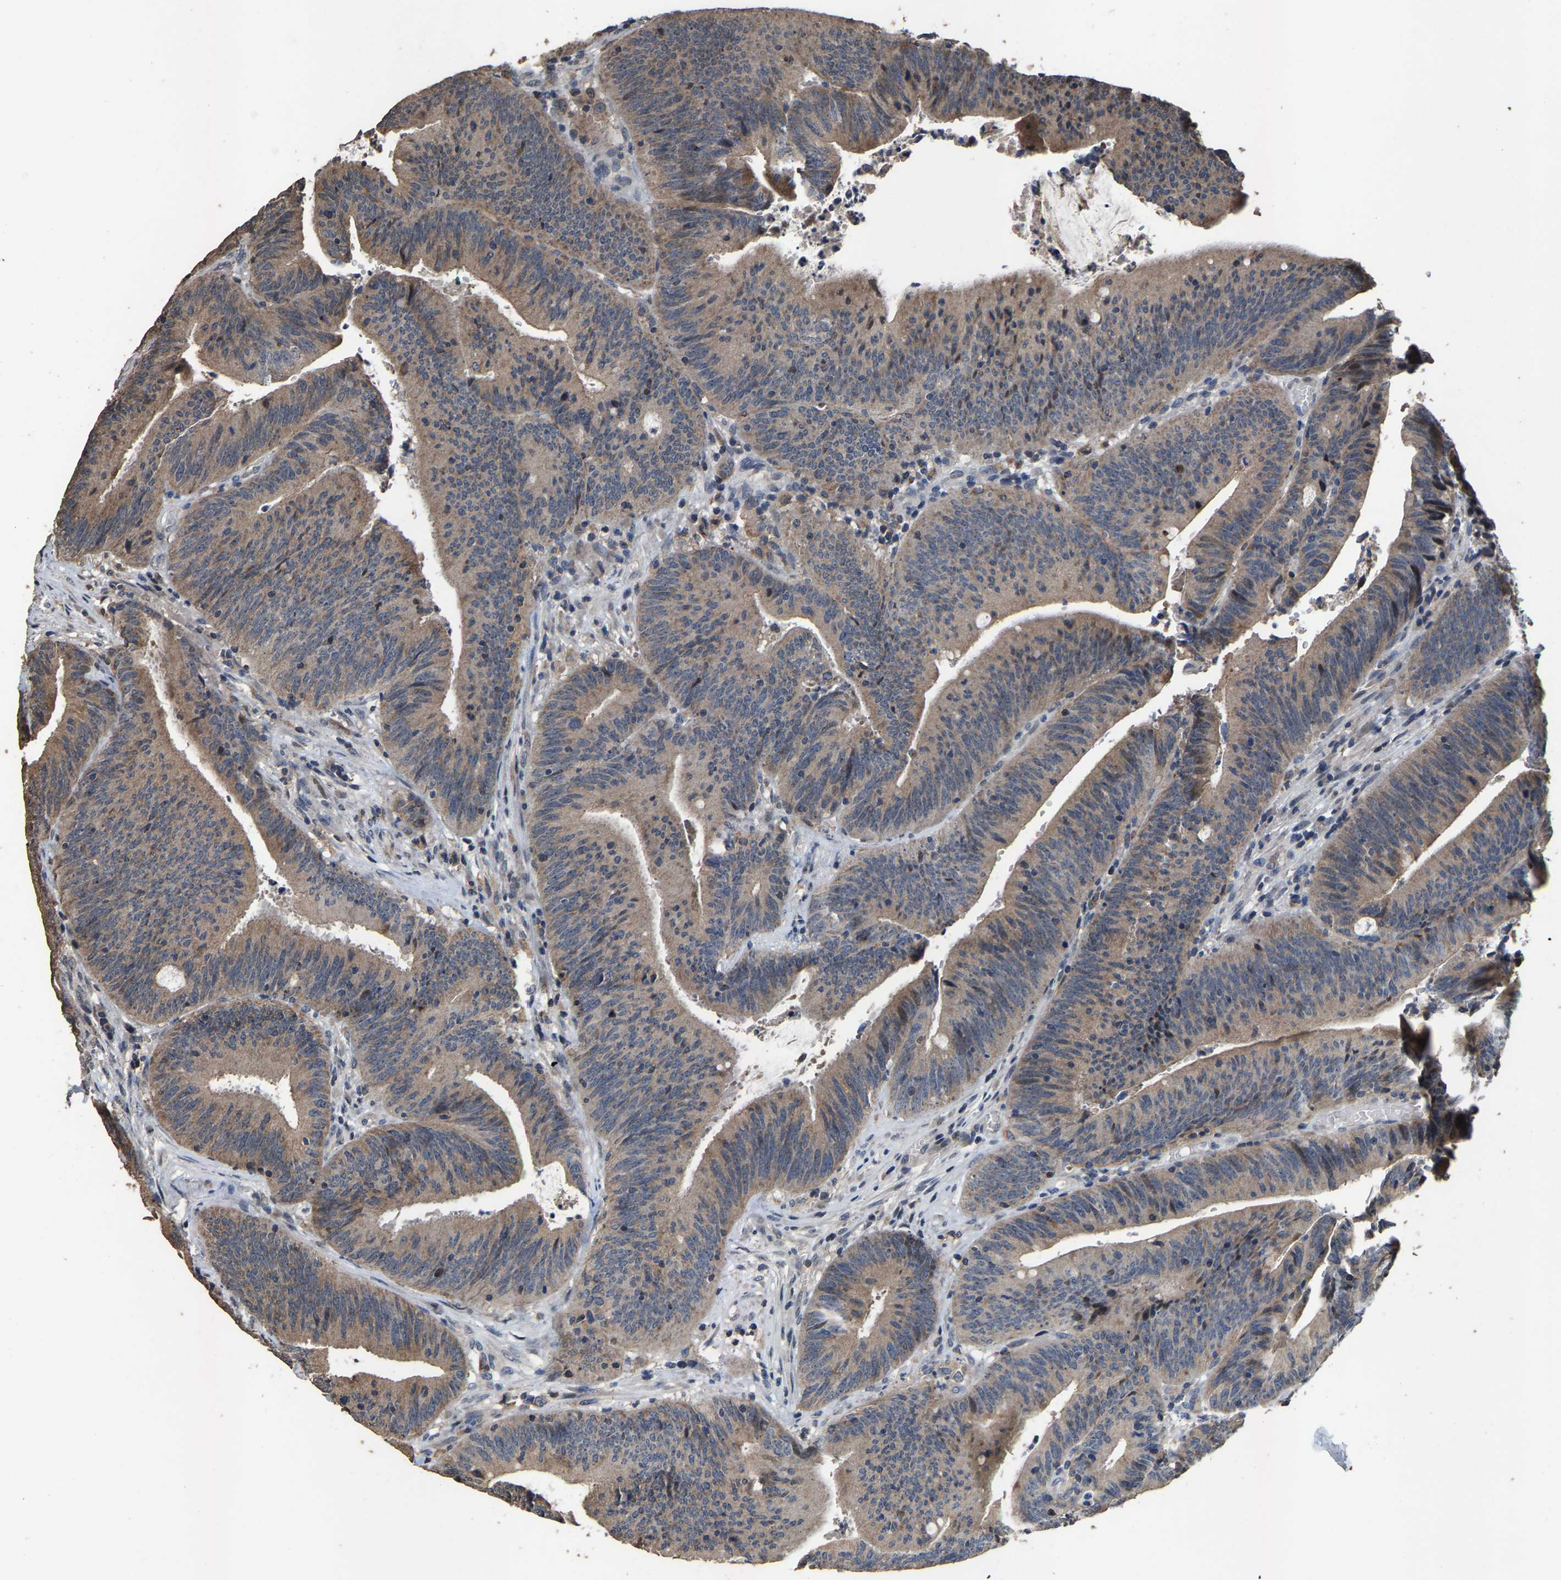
{"staining": {"intensity": "moderate", "quantity": ">75%", "location": "cytoplasmic/membranous"}, "tissue": "colorectal cancer", "cell_type": "Tumor cells", "image_type": "cancer", "snomed": [{"axis": "morphology", "description": "Normal tissue, NOS"}, {"axis": "morphology", "description": "Adenocarcinoma, NOS"}, {"axis": "topography", "description": "Rectum"}], "caption": "DAB immunohistochemical staining of adenocarcinoma (colorectal) shows moderate cytoplasmic/membranous protein staining in about >75% of tumor cells.", "gene": "TDRKH", "patient": {"sex": "female", "age": 66}}